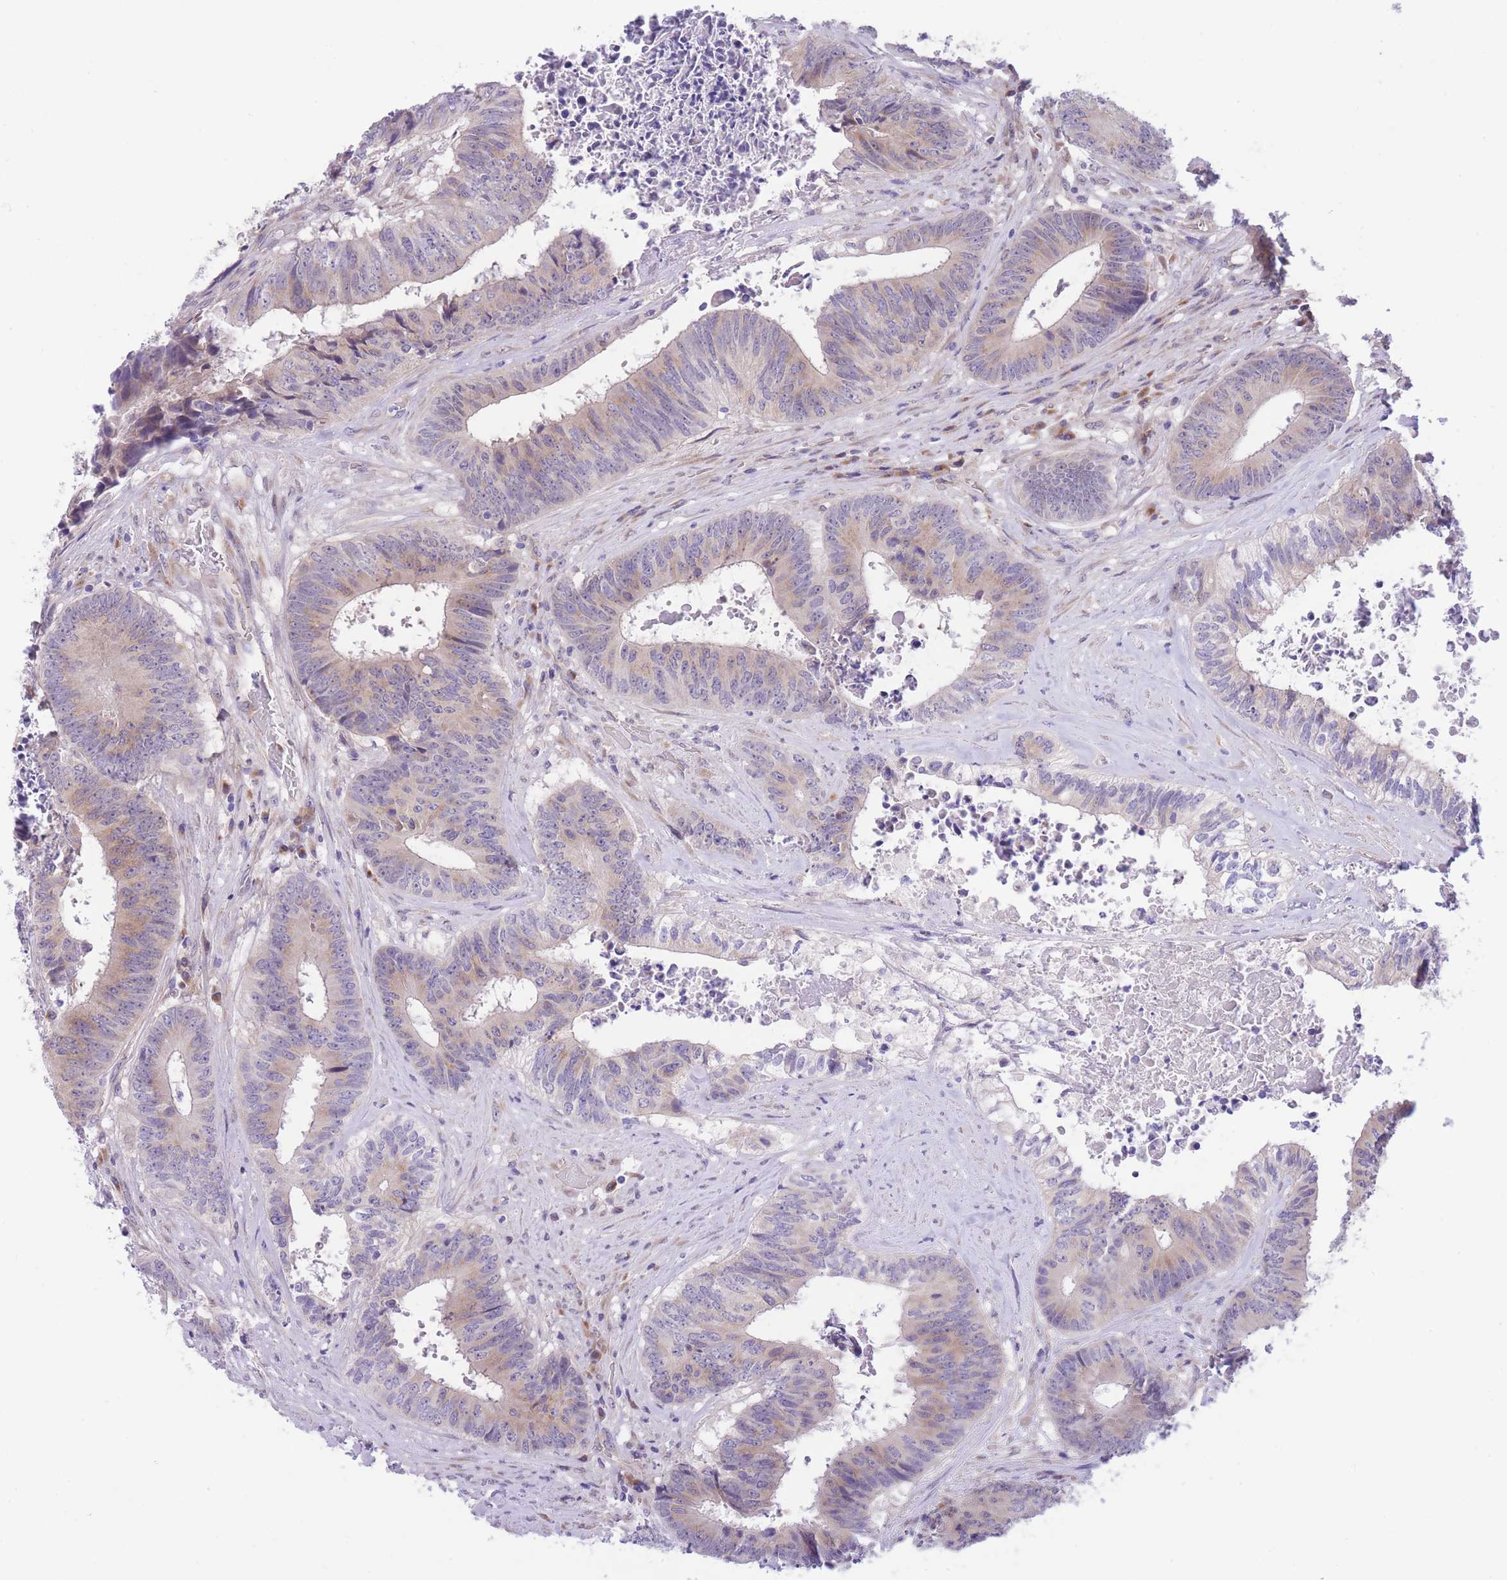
{"staining": {"intensity": "weak", "quantity": "<25%", "location": "cytoplasmic/membranous"}, "tissue": "colorectal cancer", "cell_type": "Tumor cells", "image_type": "cancer", "snomed": [{"axis": "morphology", "description": "Adenocarcinoma, NOS"}, {"axis": "topography", "description": "Rectum"}], "caption": "Protein analysis of colorectal adenocarcinoma displays no significant staining in tumor cells.", "gene": "WWOX", "patient": {"sex": "male", "age": 72}}